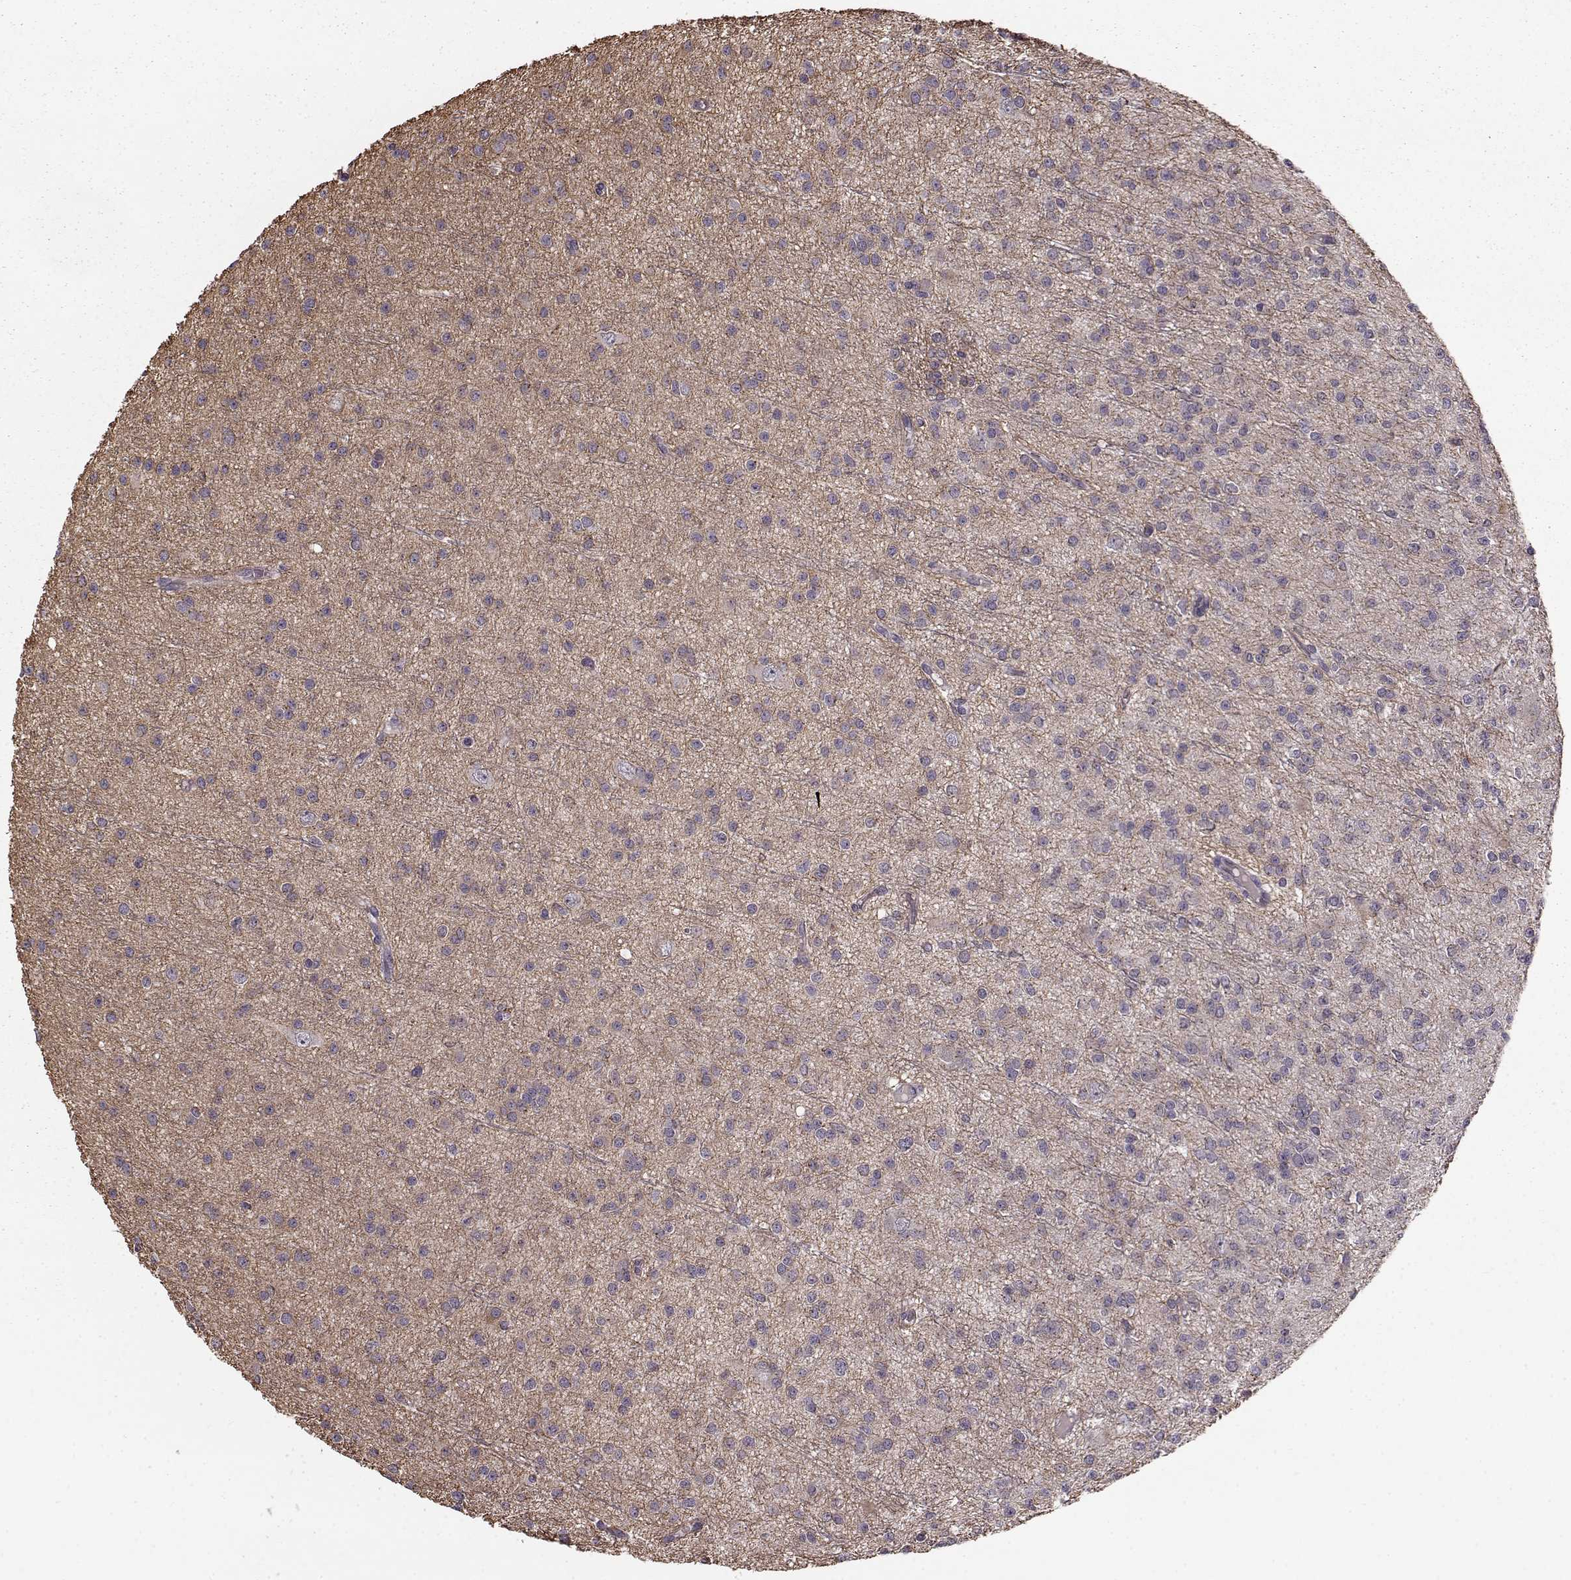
{"staining": {"intensity": "negative", "quantity": "none", "location": "none"}, "tissue": "glioma", "cell_type": "Tumor cells", "image_type": "cancer", "snomed": [{"axis": "morphology", "description": "Glioma, malignant, Low grade"}, {"axis": "topography", "description": "Brain"}], "caption": "There is no significant staining in tumor cells of malignant glioma (low-grade).", "gene": "NTF3", "patient": {"sex": "male", "age": 27}}